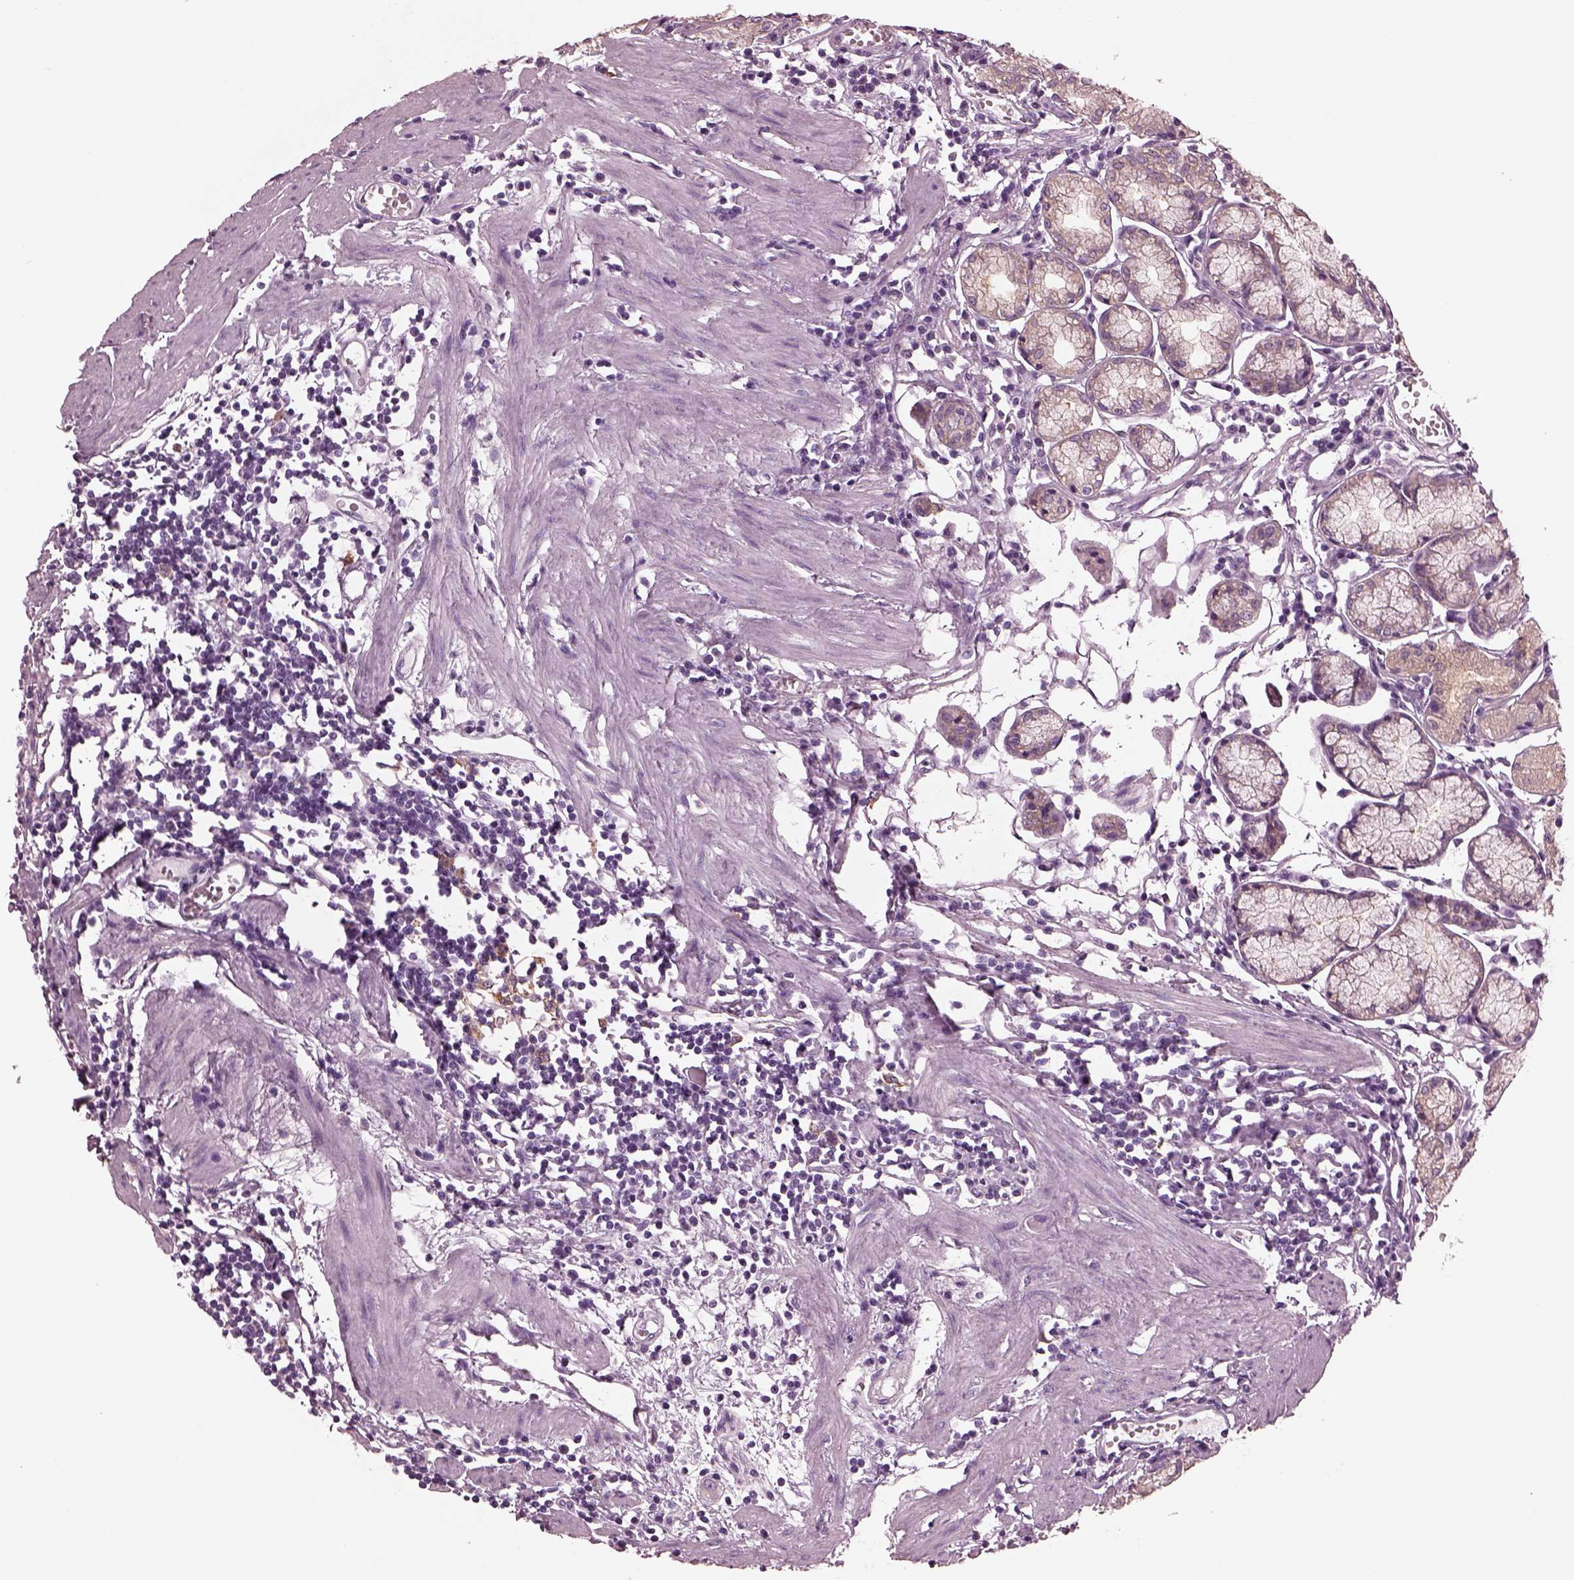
{"staining": {"intensity": "negative", "quantity": "none", "location": "none"}, "tissue": "stomach", "cell_type": "Glandular cells", "image_type": "normal", "snomed": [{"axis": "morphology", "description": "Normal tissue, NOS"}, {"axis": "topography", "description": "Stomach"}], "caption": "The image exhibits no significant staining in glandular cells of stomach.", "gene": "SHTN1", "patient": {"sex": "male", "age": 55}}